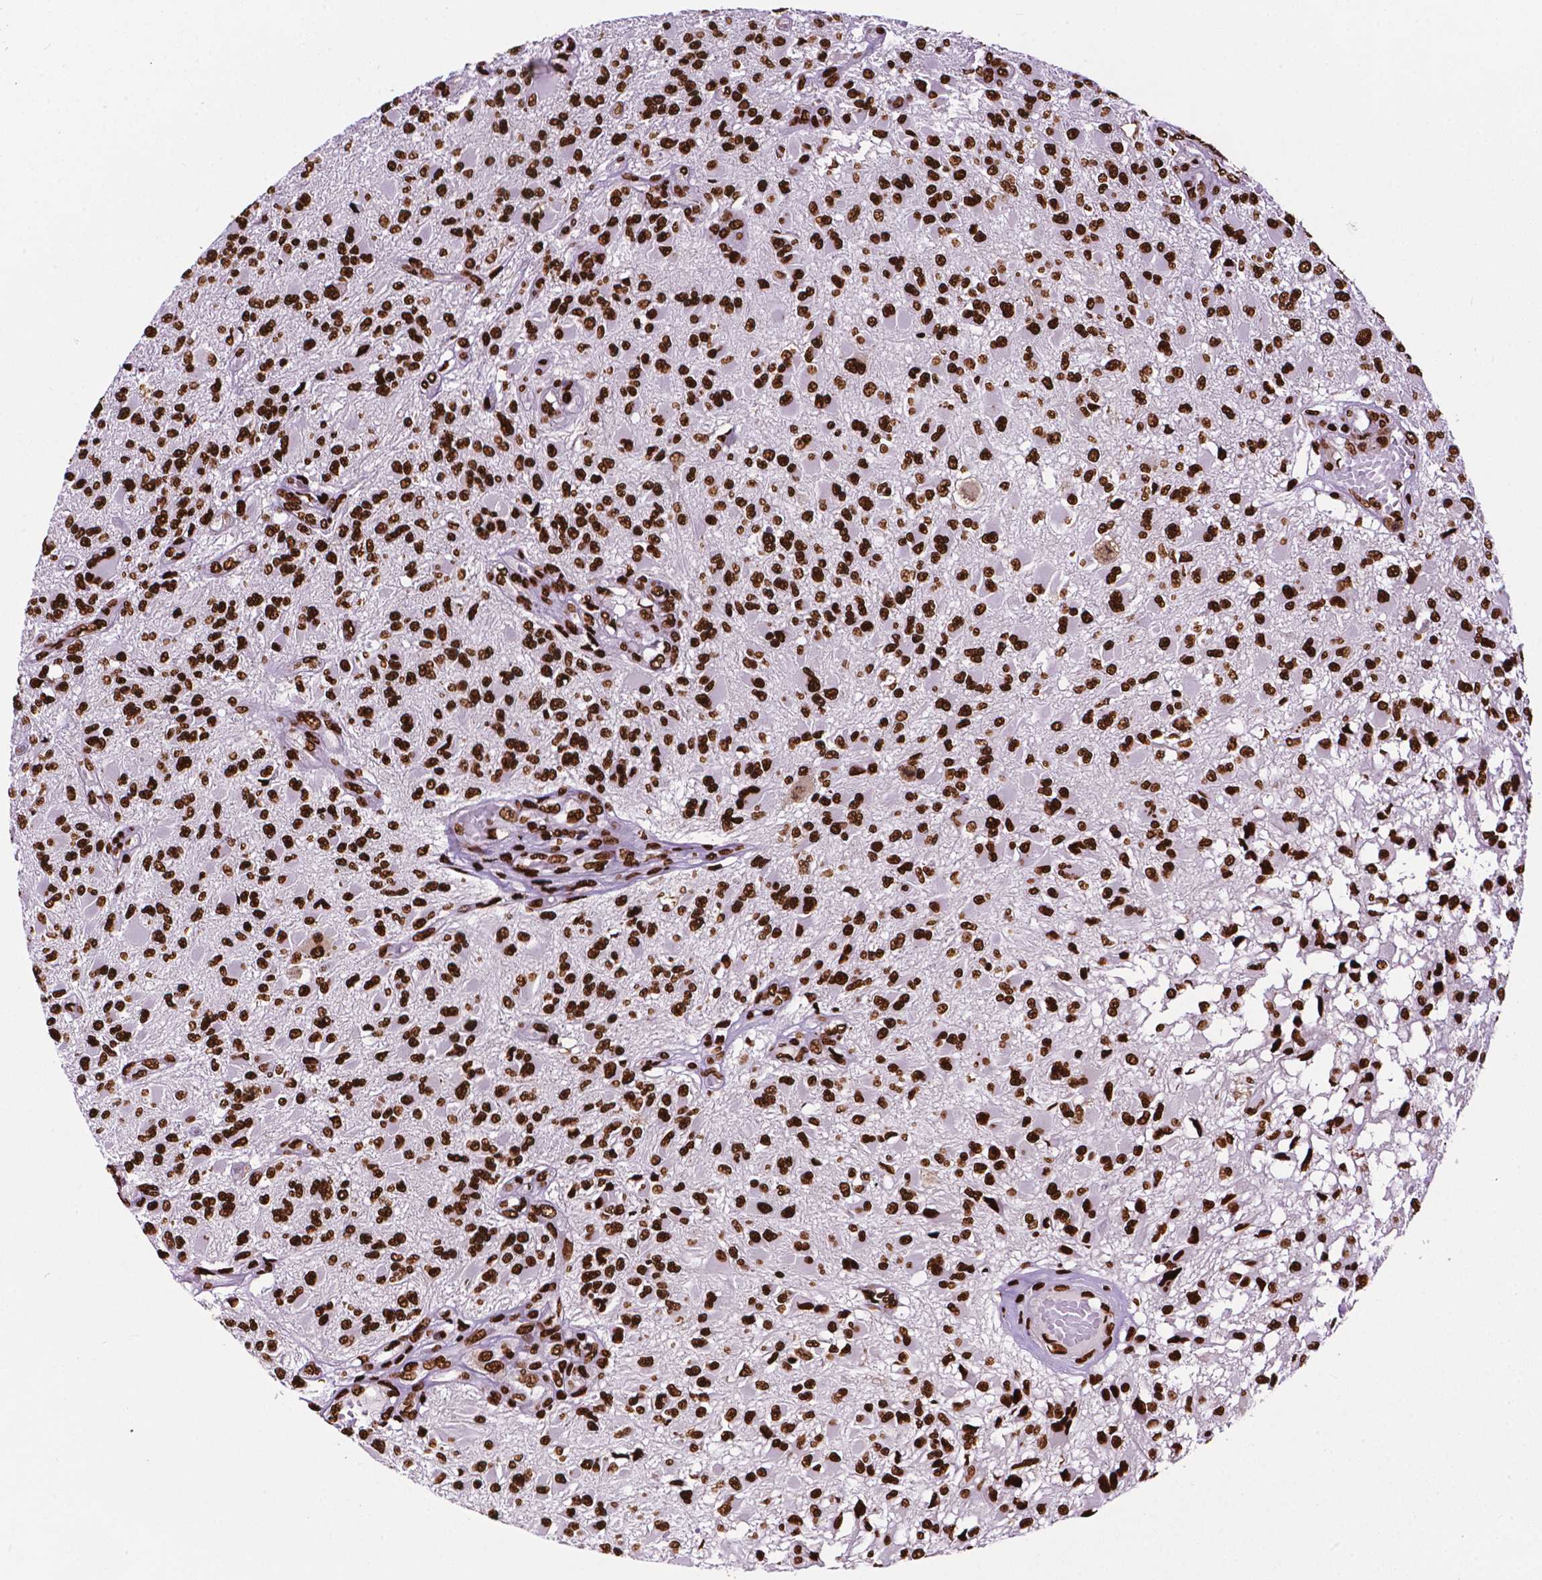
{"staining": {"intensity": "strong", "quantity": ">75%", "location": "nuclear"}, "tissue": "glioma", "cell_type": "Tumor cells", "image_type": "cancer", "snomed": [{"axis": "morphology", "description": "Glioma, malignant, High grade"}, {"axis": "topography", "description": "Brain"}], "caption": "The micrograph demonstrates staining of malignant glioma (high-grade), revealing strong nuclear protein expression (brown color) within tumor cells.", "gene": "SMIM5", "patient": {"sex": "female", "age": 63}}